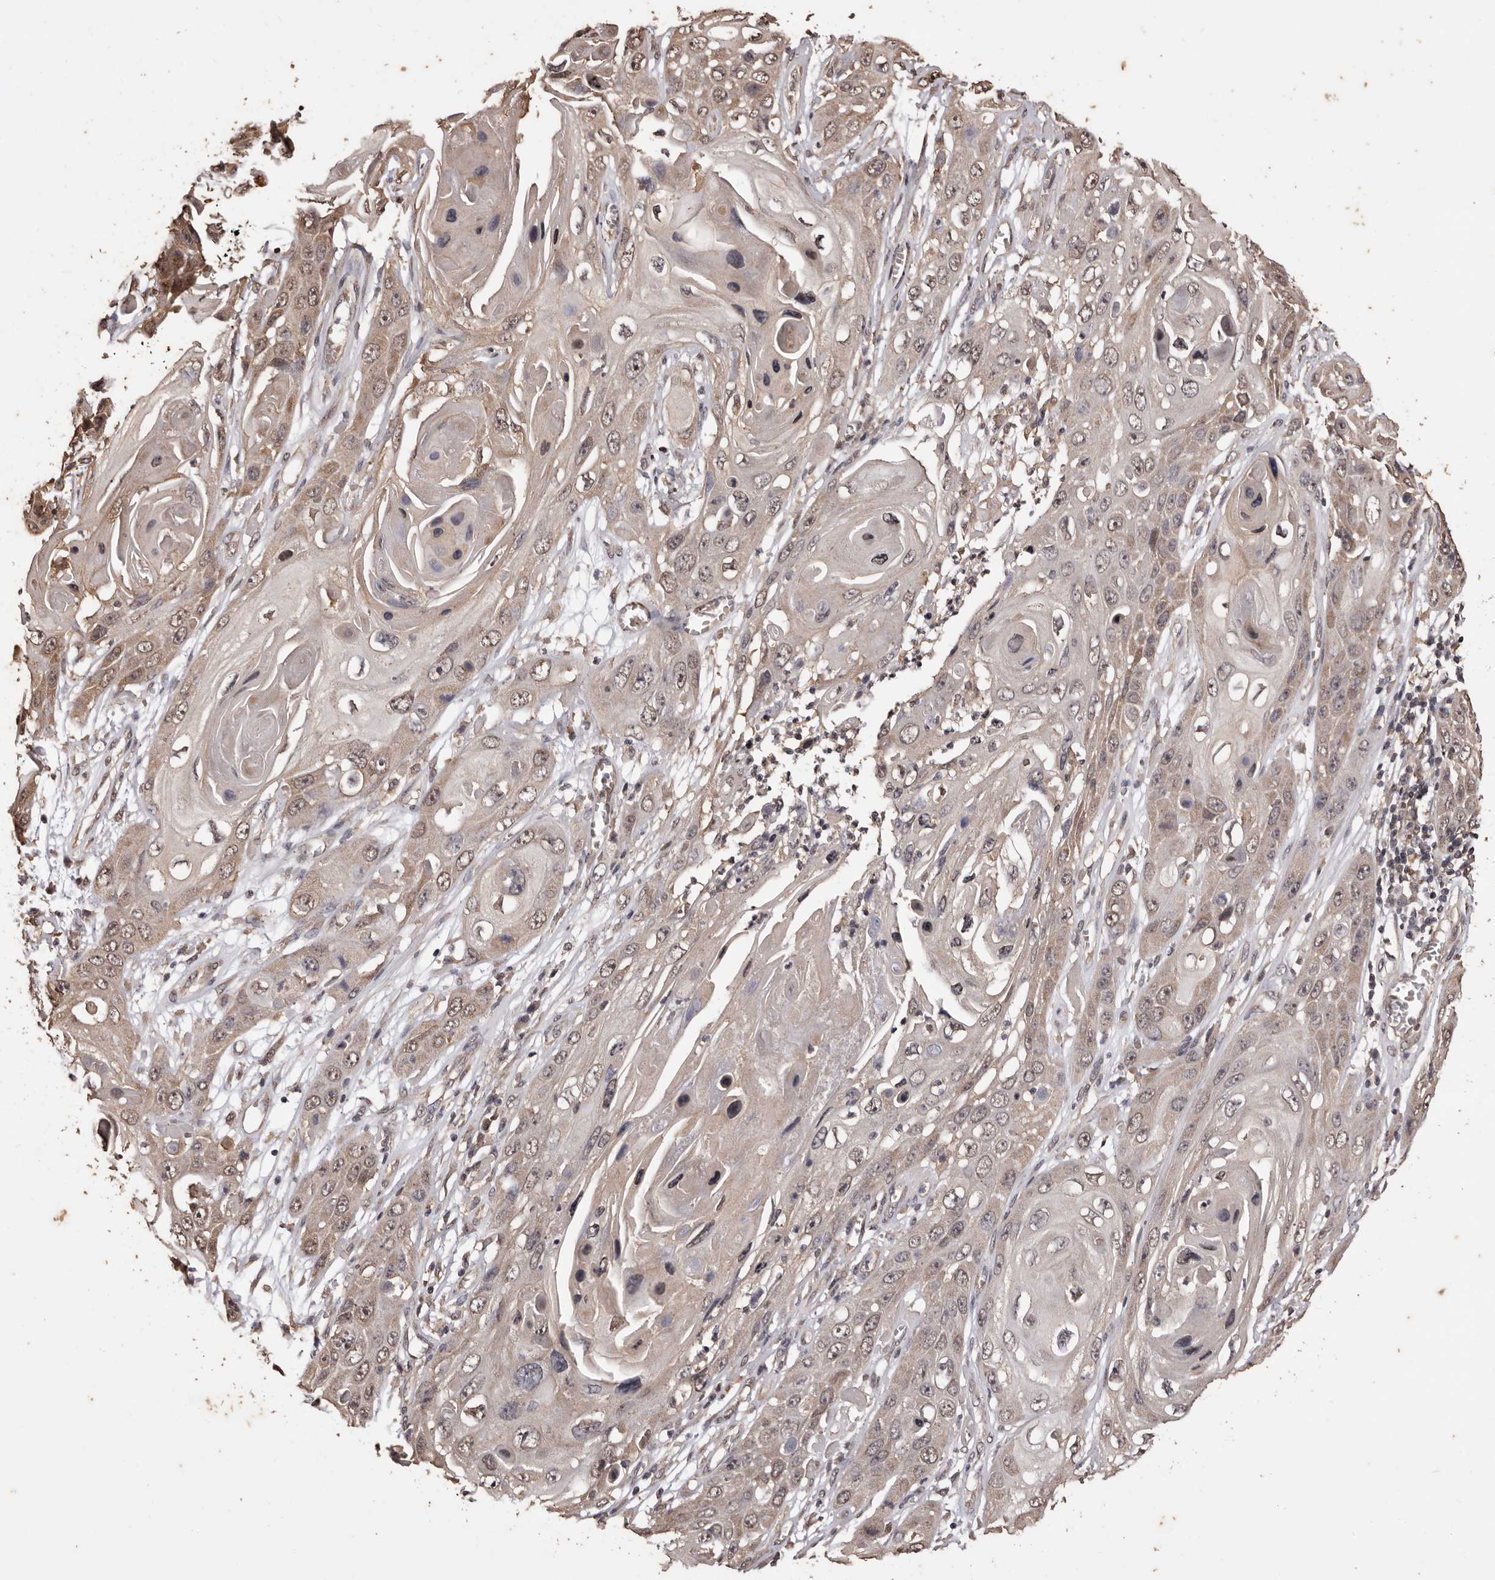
{"staining": {"intensity": "weak", "quantity": "25%-75%", "location": "cytoplasmic/membranous,nuclear"}, "tissue": "skin cancer", "cell_type": "Tumor cells", "image_type": "cancer", "snomed": [{"axis": "morphology", "description": "Squamous cell carcinoma, NOS"}, {"axis": "topography", "description": "Skin"}], "caption": "Immunohistochemical staining of human squamous cell carcinoma (skin) exhibits low levels of weak cytoplasmic/membranous and nuclear protein staining in about 25%-75% of tumor cells.", "gene": "NAV1", "patient": {"sex": "male", "age": 55}}